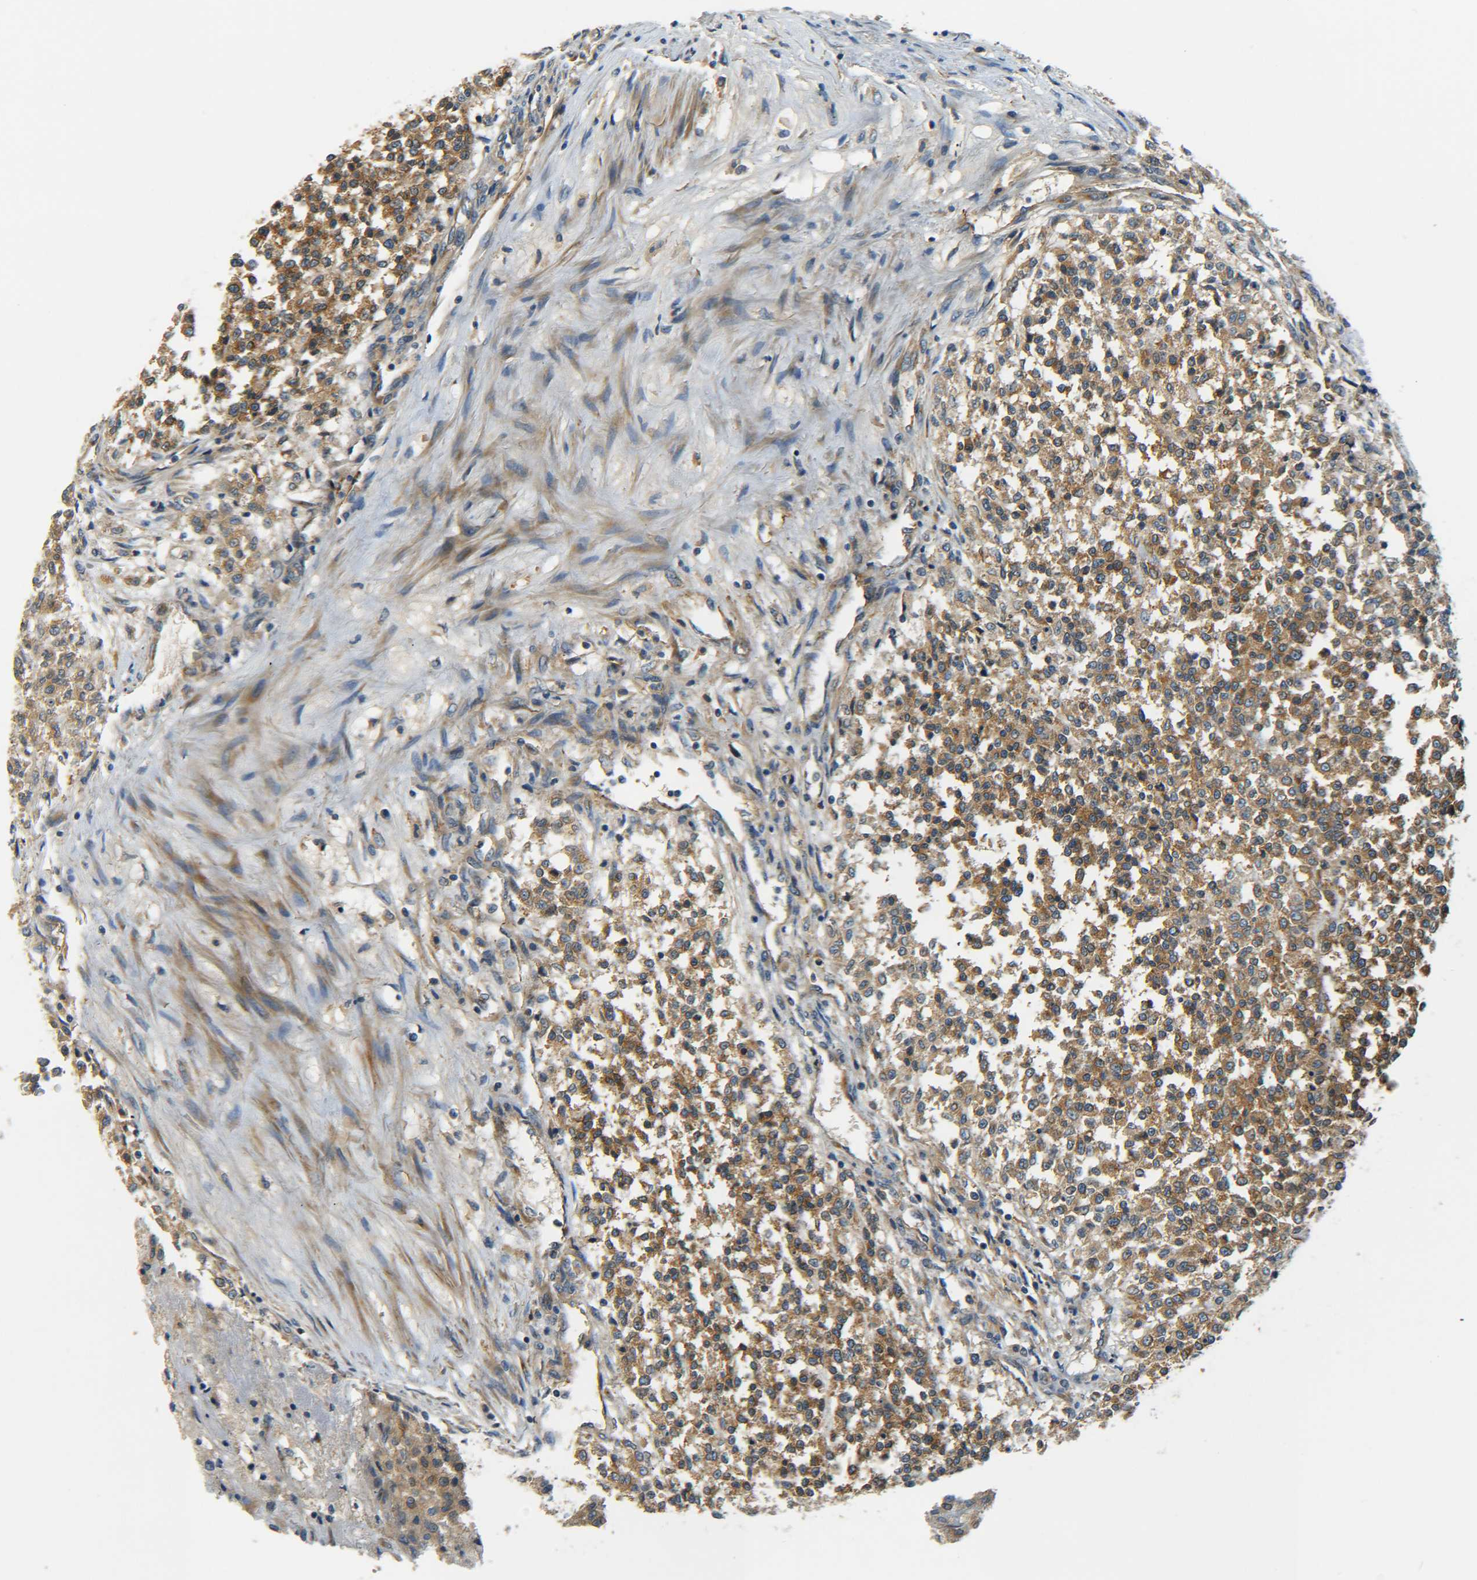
{"staining": {"intensity": "moderate", "quantity": ">75%", "location": "cytoplasmic/membranous"}, "tissue": "testis cancer", "cell_type": "Tumor cells", "image_type": "cancer", "snomed": [{"axis": "morphology", "description": "Seminoma, NOS"}, {"axis": "topography", "description": "Testis"}], "caption": "Moderate cytoplasmic/membranous expression for a protein is present in approximately >75% of tumor cells of testis cancer (seminoma) using immunohistochemistry (IHC).", "gene": "LRCH3", "patient": {"sex": "male", "age": 59}}